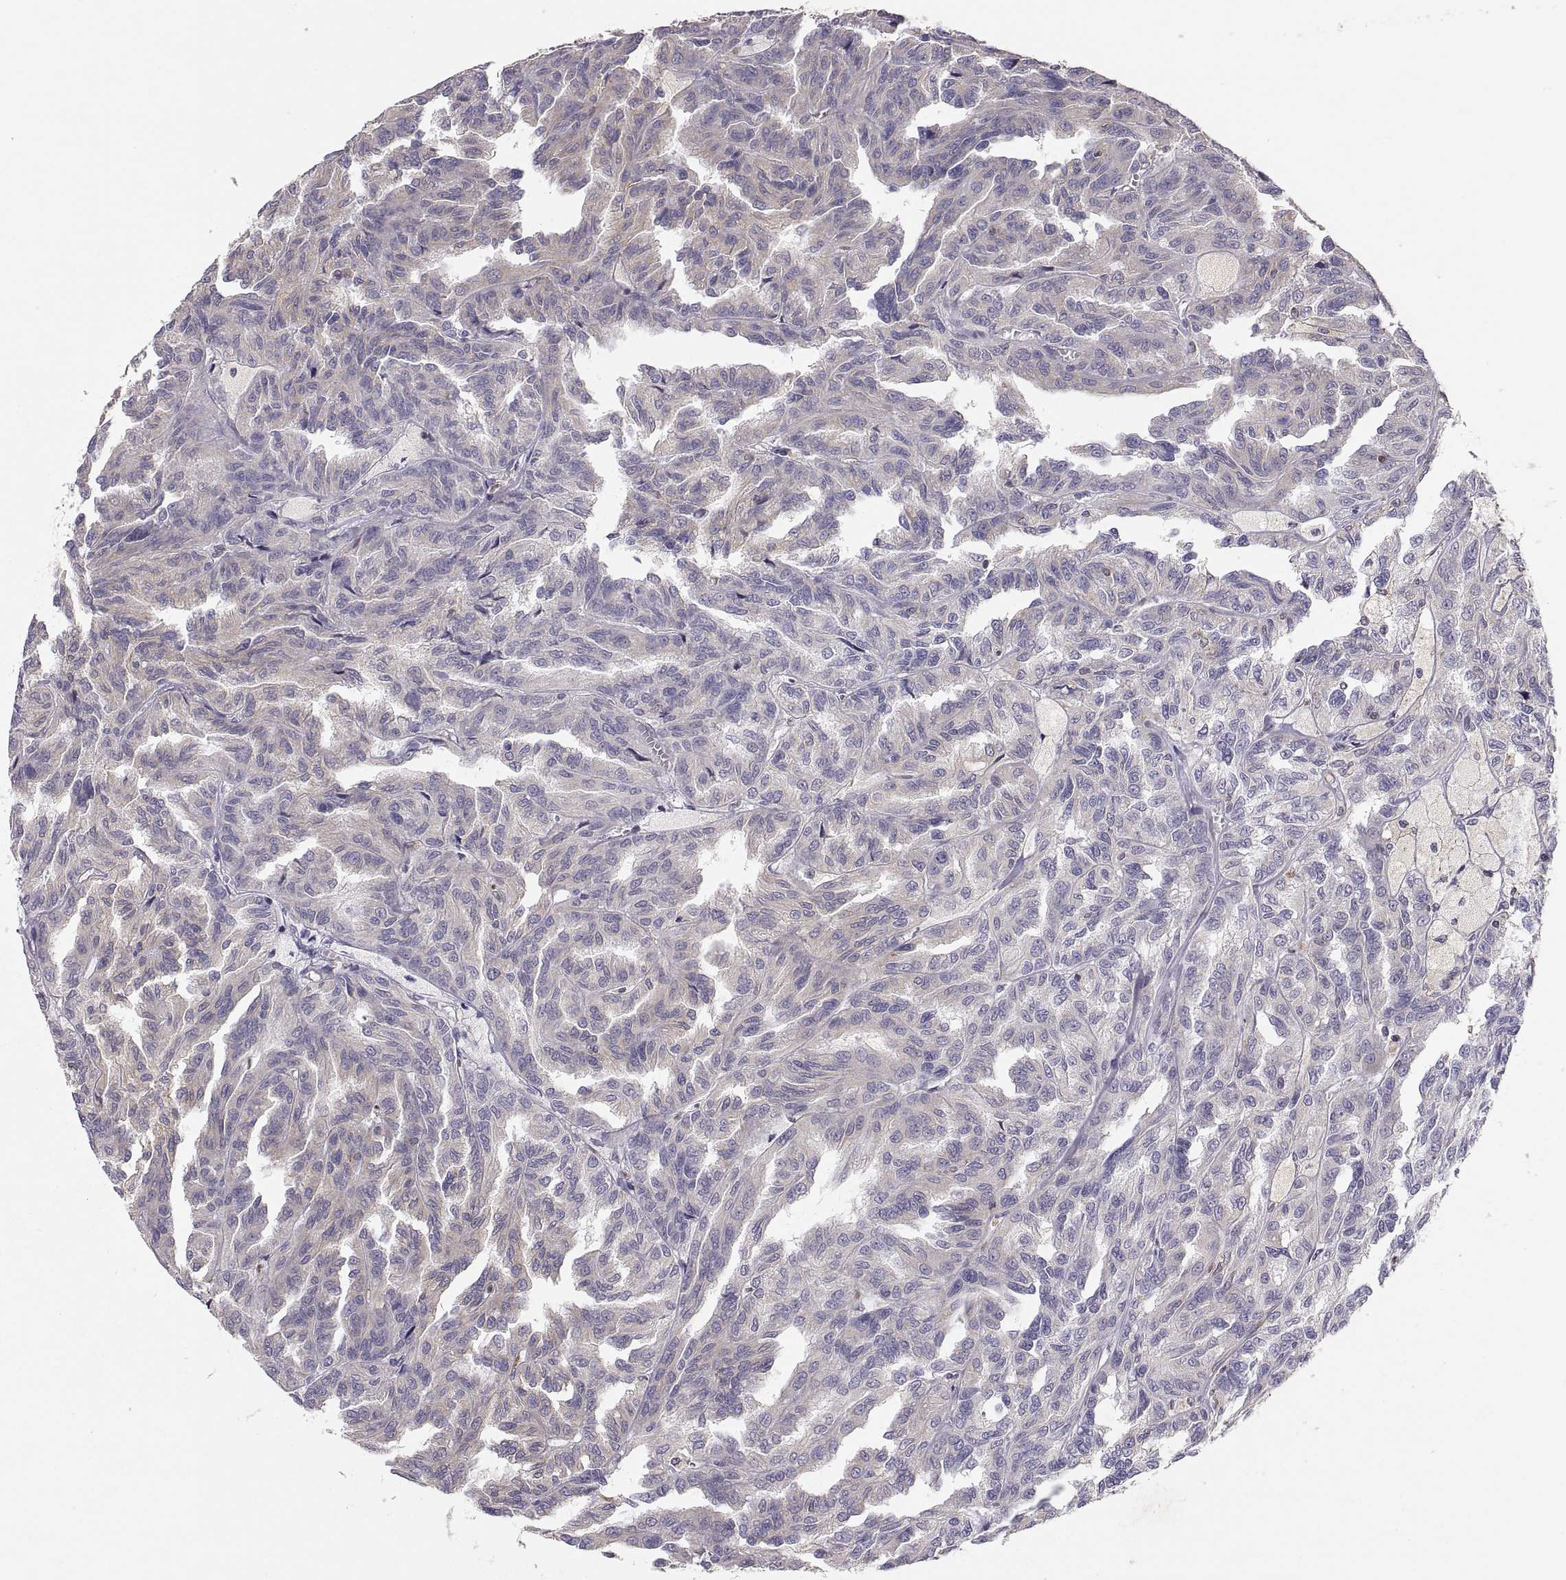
{"staining": {"intensity": "negative", "quantity": "none", "location": "none"}, "tissue": "renal cancer", "cell_type": "Tumor cells", "image_type": "cancer", "snomed": [{"axis": "morphology", "description": "Adenocarcinoma, NOS"}, {"axis": "topography", "description": "Kidney"}], "caption": "Immunohistochemical staining of renal cancer (adenocarcinoma) displays no significant staining in tumor cells.", "gene": "ERO1A", "patient": {"sex": "male", "age": 79}}